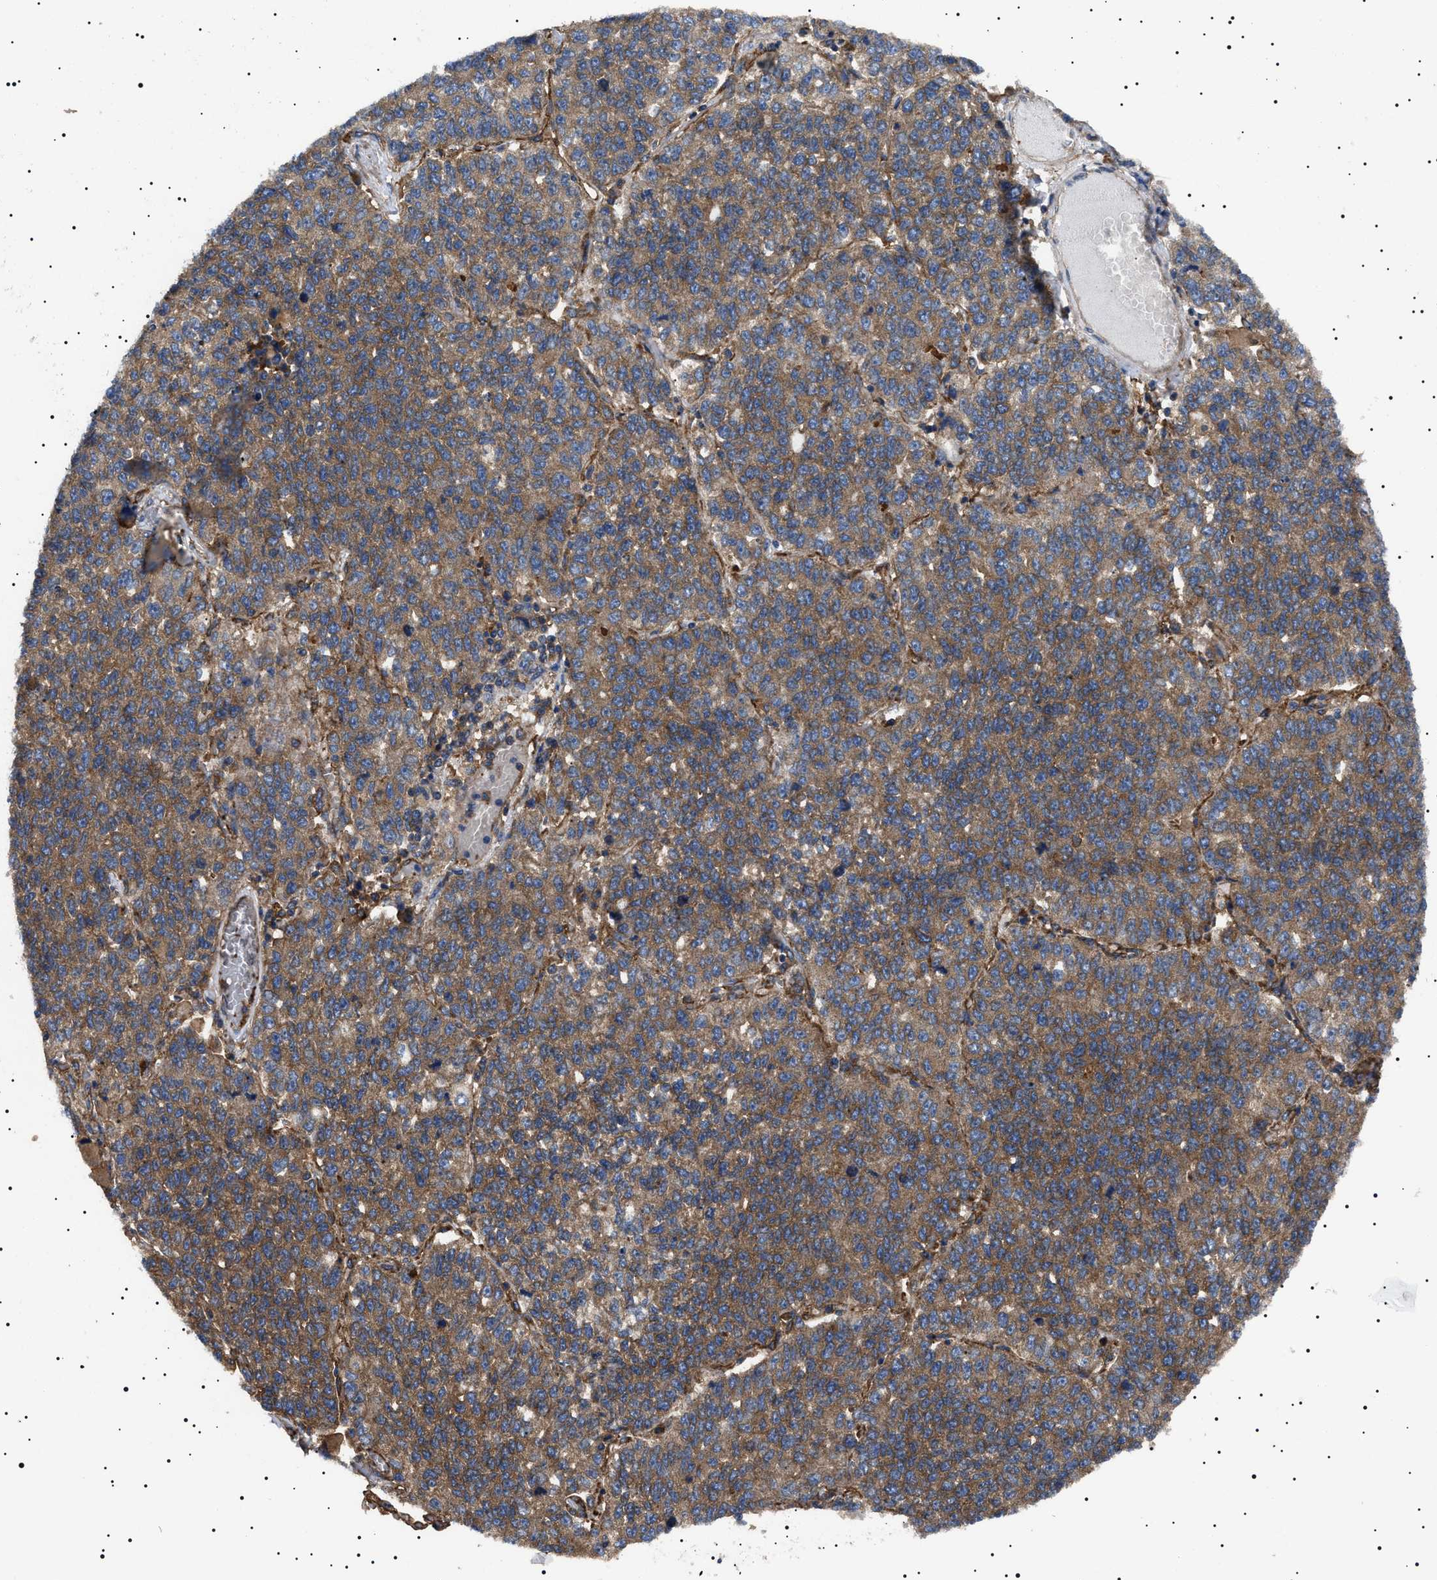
{"staining": {"intensity": "moderate", "quantity": ">75%", "location": "cytoplasmic/membranous"}, "tissue": "lung cancer", "cell_type": "Tumor cells", "image_type": "cancer", "snomed": [{"axis": "morphology", "description": "Adenocarcinoma, NOS"}, {"axis": "topography", "description": "Lung"}], "caption": "Protein analysis of adenocarcinoma (lung) tissue reveals moderate cytoplasmic/membranous expression in approximately >75% of tumor cells. The protein of interest is shown in brown color, while the nuclei are stained blue.", "gene": "TPP2", "patient": {"sex": "male", "age": 49}}